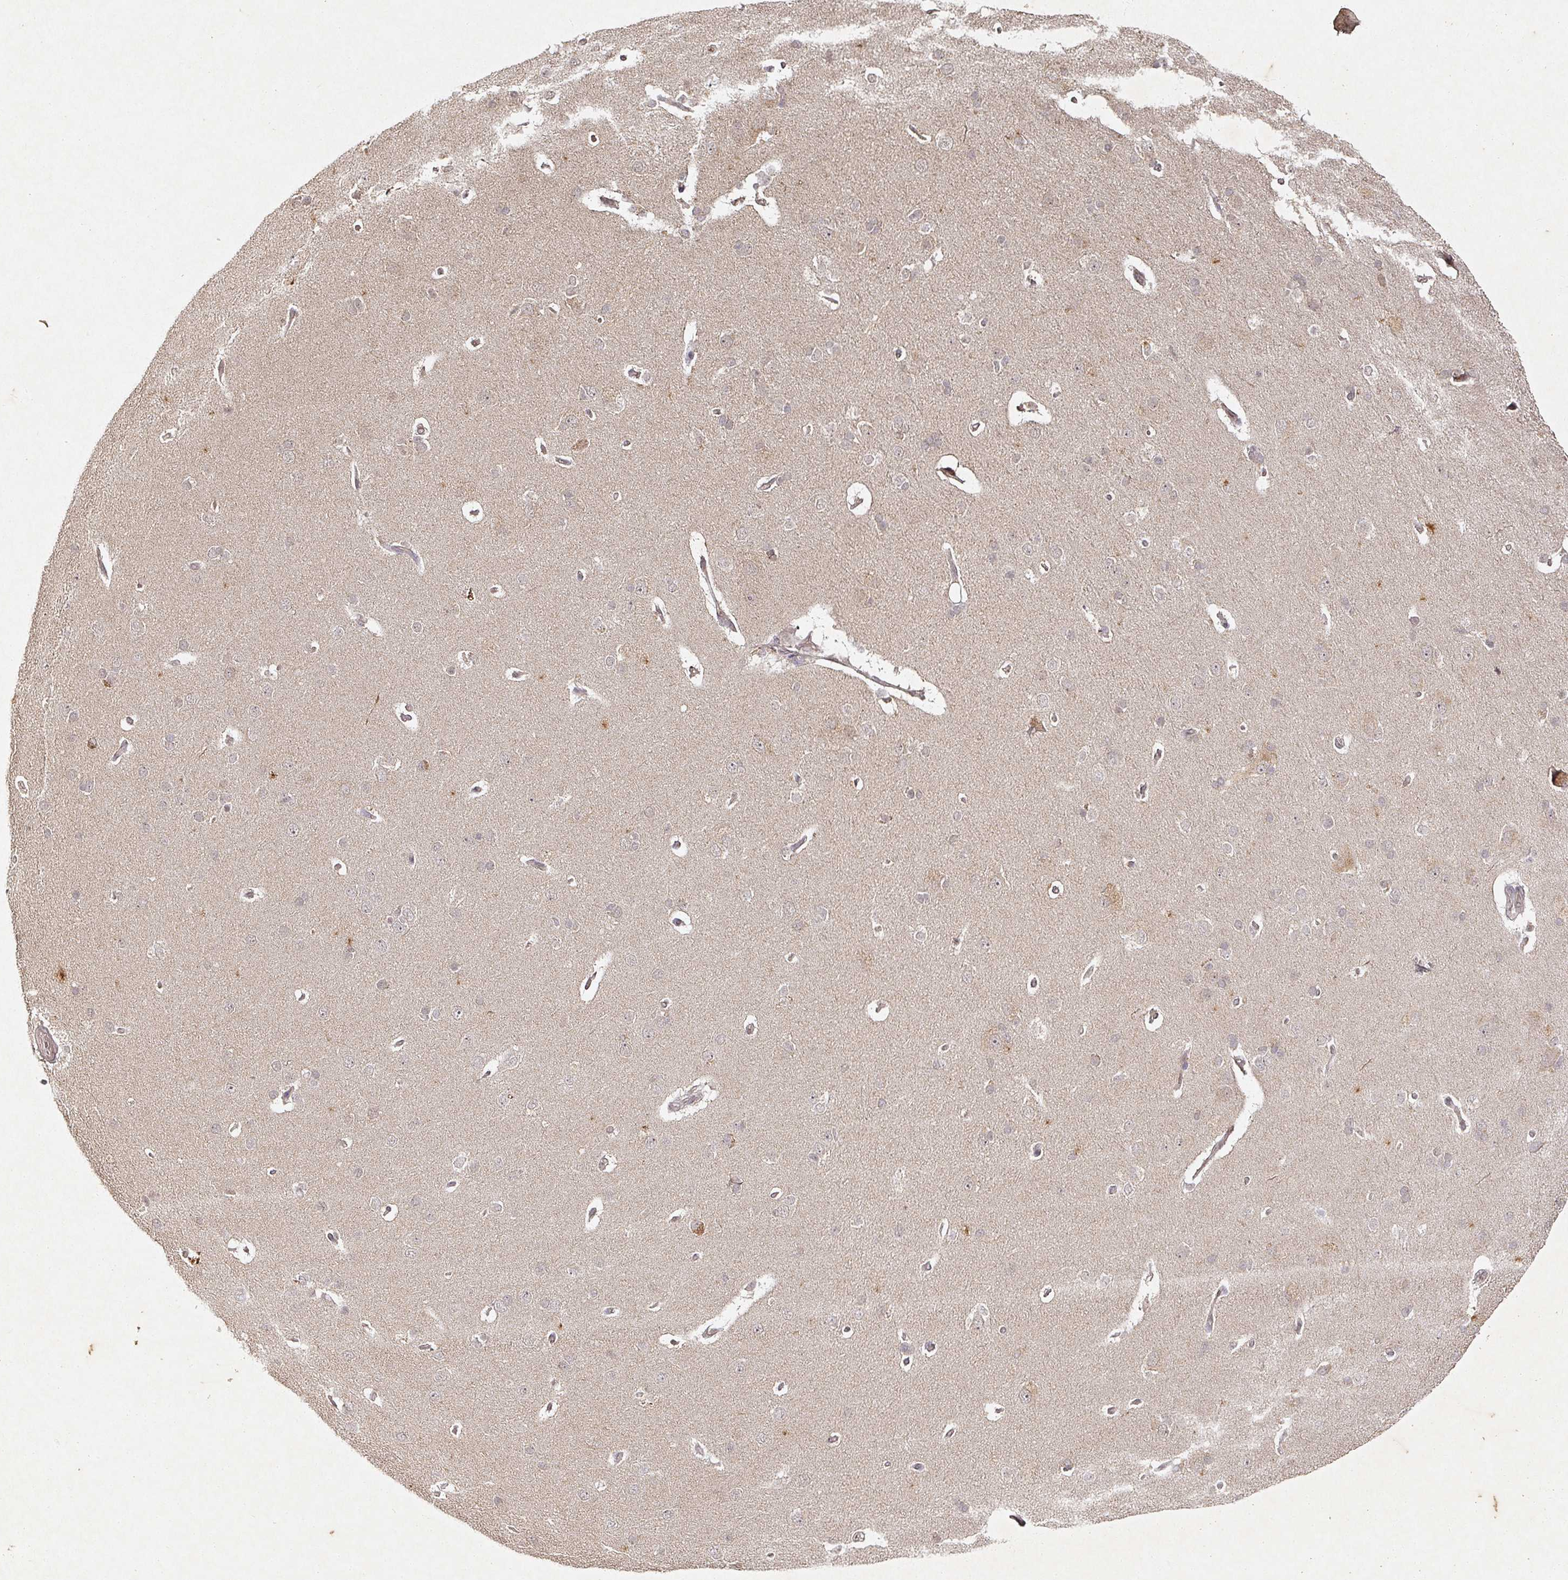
{"staining": {"intensity": "weak", "quantity": "25%-75%", "location": "cytoplasmic/membranous"}, "tissue": "cerebral cortex", "cell_type": "Endothelial cells", "image_type": "normal", "snomed": [{"axis": "morphology", "description": "Normal tissue, NOS"}, {"axis": "topography", "description": "Cerebral cortex"}], "caption": "There is low levels of weak cytoplasmic/membranous positivity in endothelial cells of benign cerebral cortex, as demonstrated by immunohistochemical staining (brown color).", "gene": "CAPN5", "patient": {"sex": "male", "age": 62}}